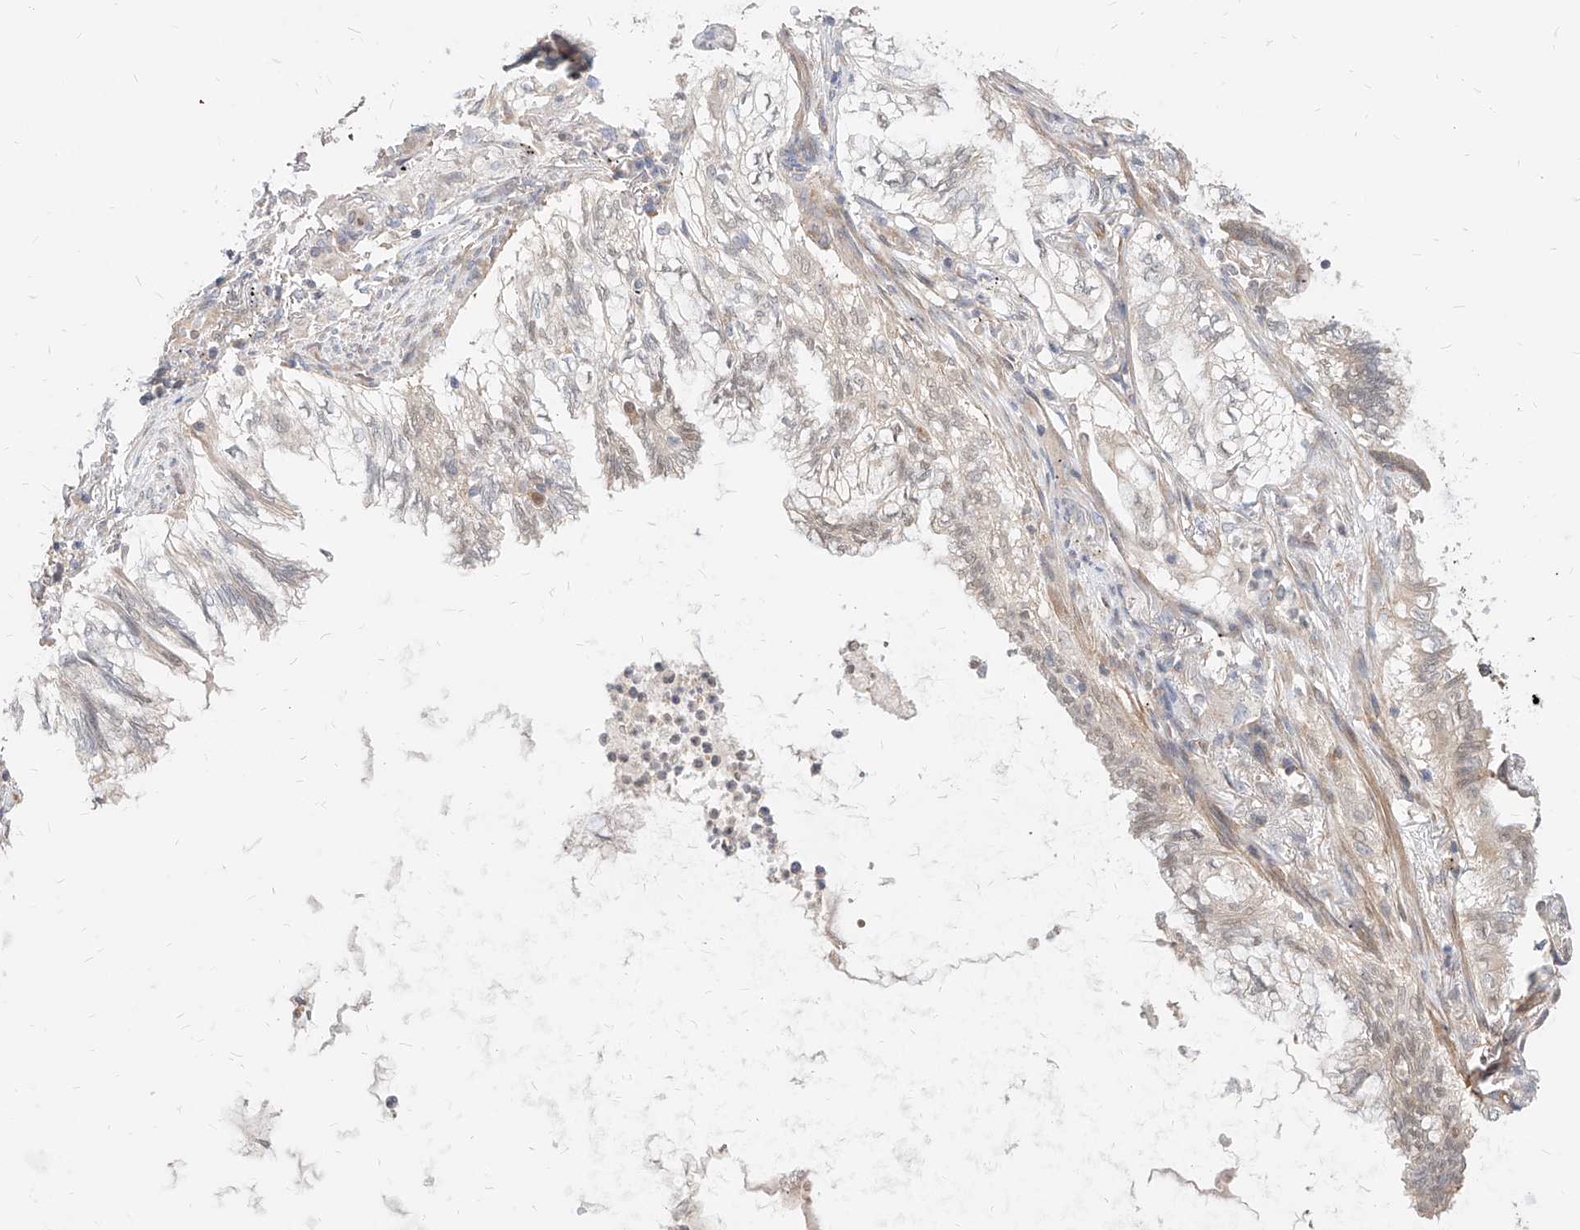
{"staining": {"intensity": "weak", "quantity": "<25%", "location": "cytoplasmic/membranous,nuclear"}, "tissue": "lung cancer", "cell_type": "Tumor cells", "image_type": "cancer", "snomed": [{"axis": "morphology", "description": "Adenocarcinoma, NOS"}, {"axis": "topography", "description": "Lung"}], "caption": "The histopathology image demonstrates no significant expression in tumor cells of lung adenocarcinoma.", "gene": "TSNAX", "patient": {"sex": "female", "age": 70}}